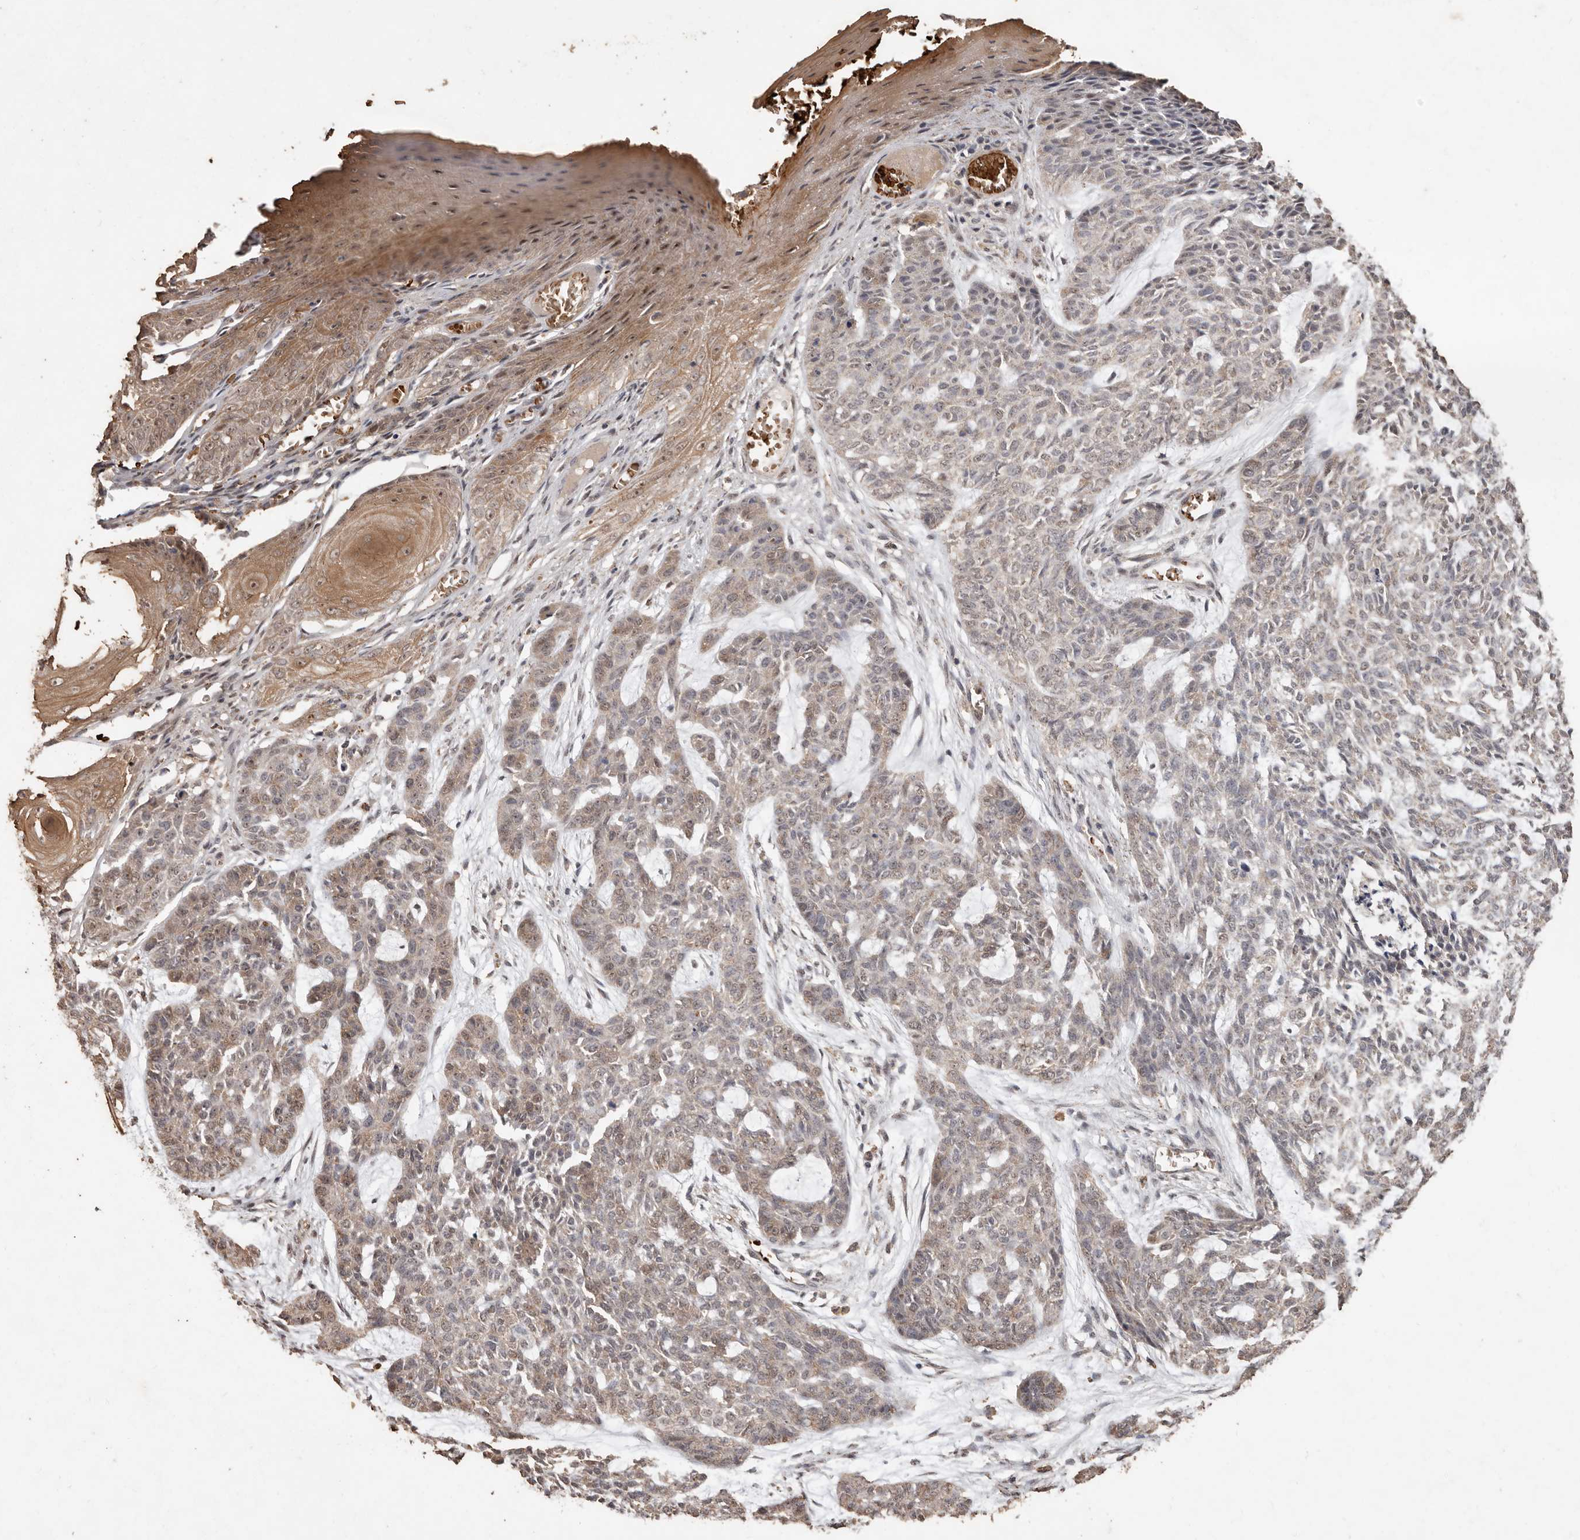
{"staining": {"intensity": "weak", "quantity": "25%-75%", "location": "cytoplasmic/membranous,nuclear"}, "tissue": "skin cancer", "cell_type": "Tumor cells", "image_type": "cancer", "snomed": [{"axis": "morphology", "description": "Basal cell carcinoma"}, {"axis": "topography", "description": "Skin"}], "caption": "Basal cell carcinoma (skin) stained with a brown dye displays weak cytoplasmic/membranous and nuclear positive expression in approximately 25%-75% of tumor cells.", "gene": "GRAMD2A", "patient": {"sex": "female", "age": 64}}